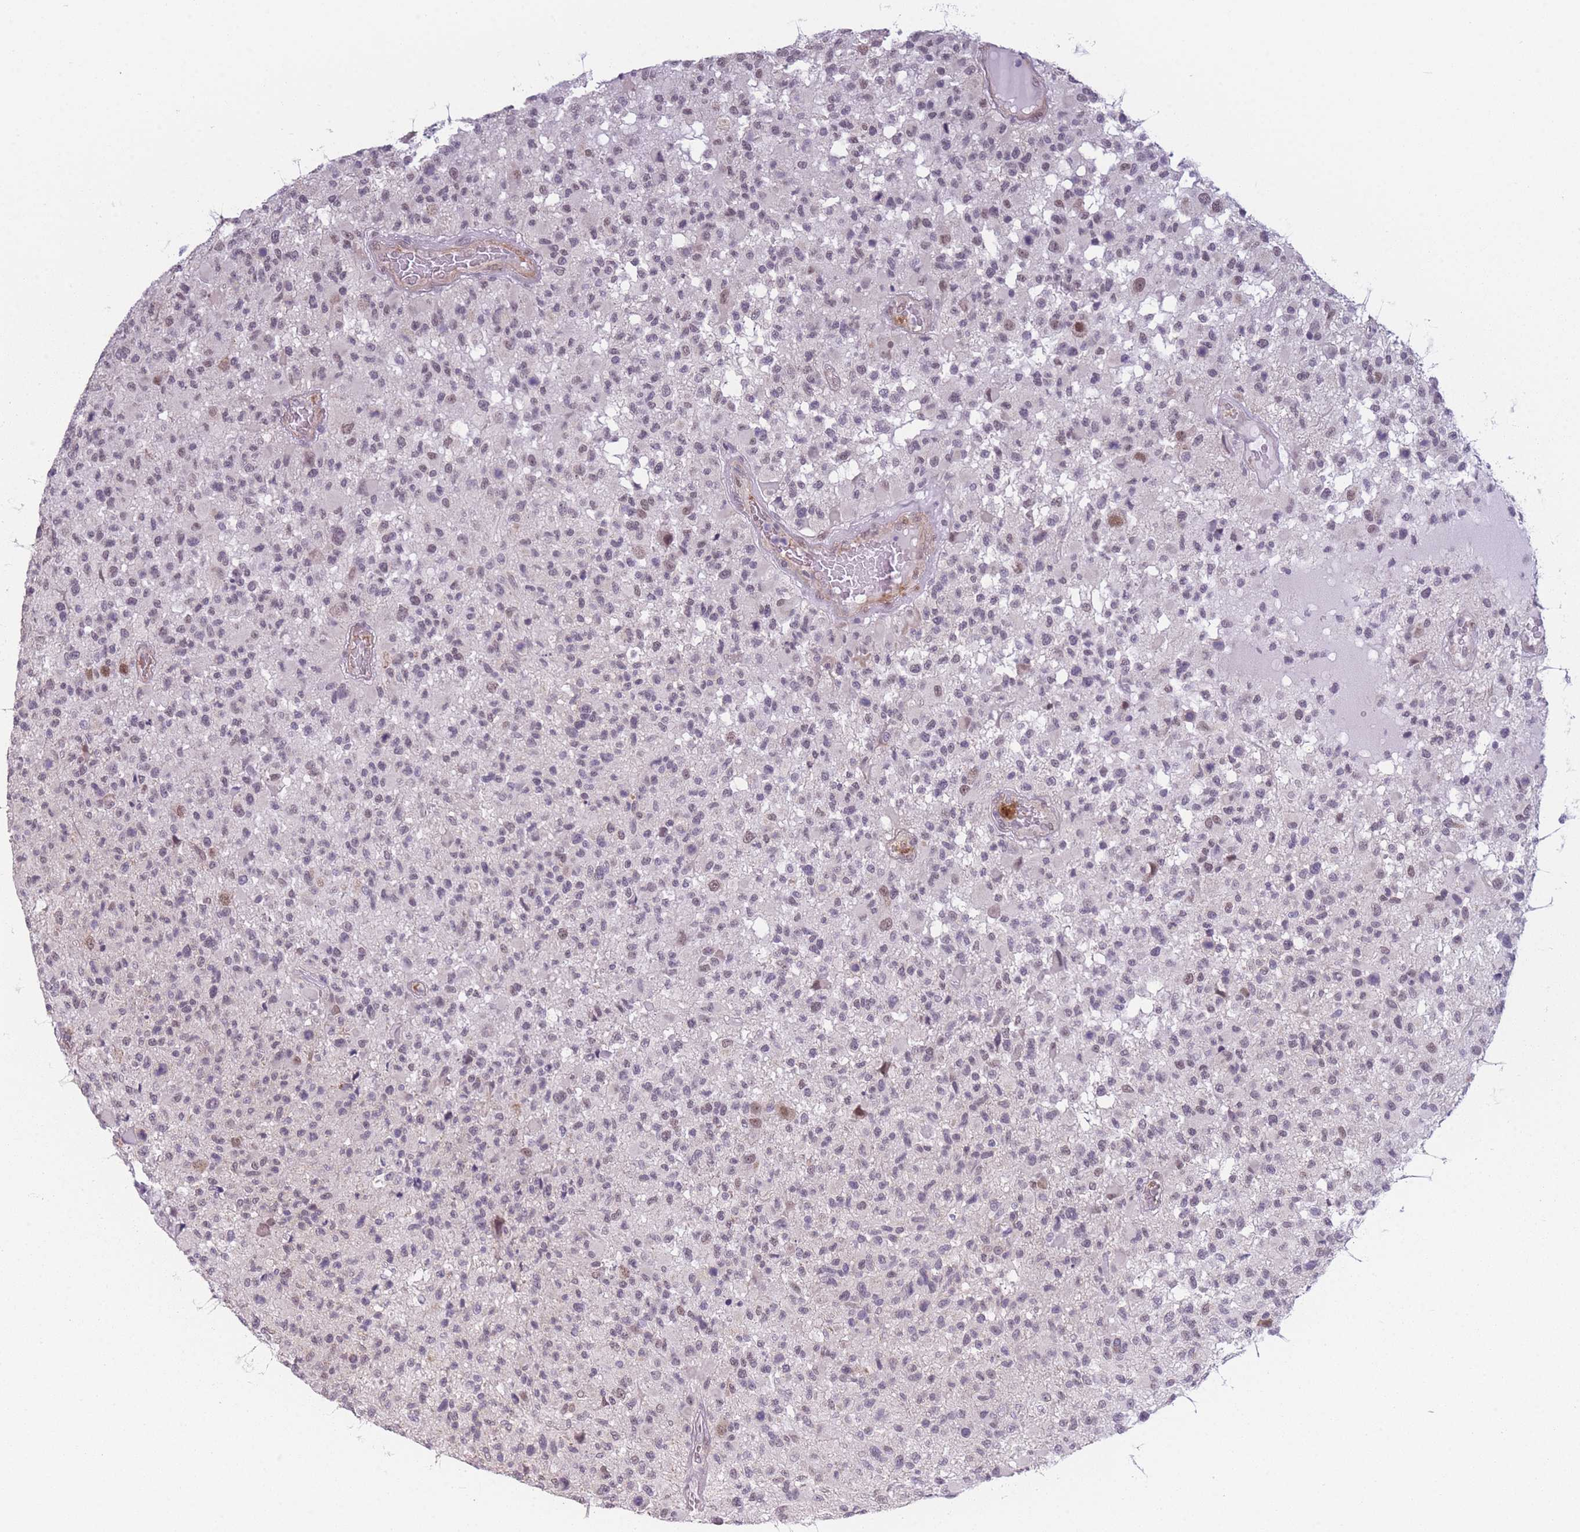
{"staining": {"intensity": "moderate", "quantity": "<25%", "location": "nuclear"}, "tissue": "glioma", "cell_type": "Tumor cells", "image_type": "cancer", "snomed": [{"axis": "morphology", "description": "Glioma, malignant, High grade"}, {"axis": "morphology", "description": "Glioblastoma, NOS"}, {"axis": "topography", "description": "Brain"}], "caption": "The immunohistochemical stain shows moderate nuclear expression in tumor cells of glioma tissue. (DAB (3,3'-diaminobenzidine) IHC, brown staining for protein, blue staining for nuclei).", "gene": "SIN3B", "patient": {"sex": "male", "age": 60}}